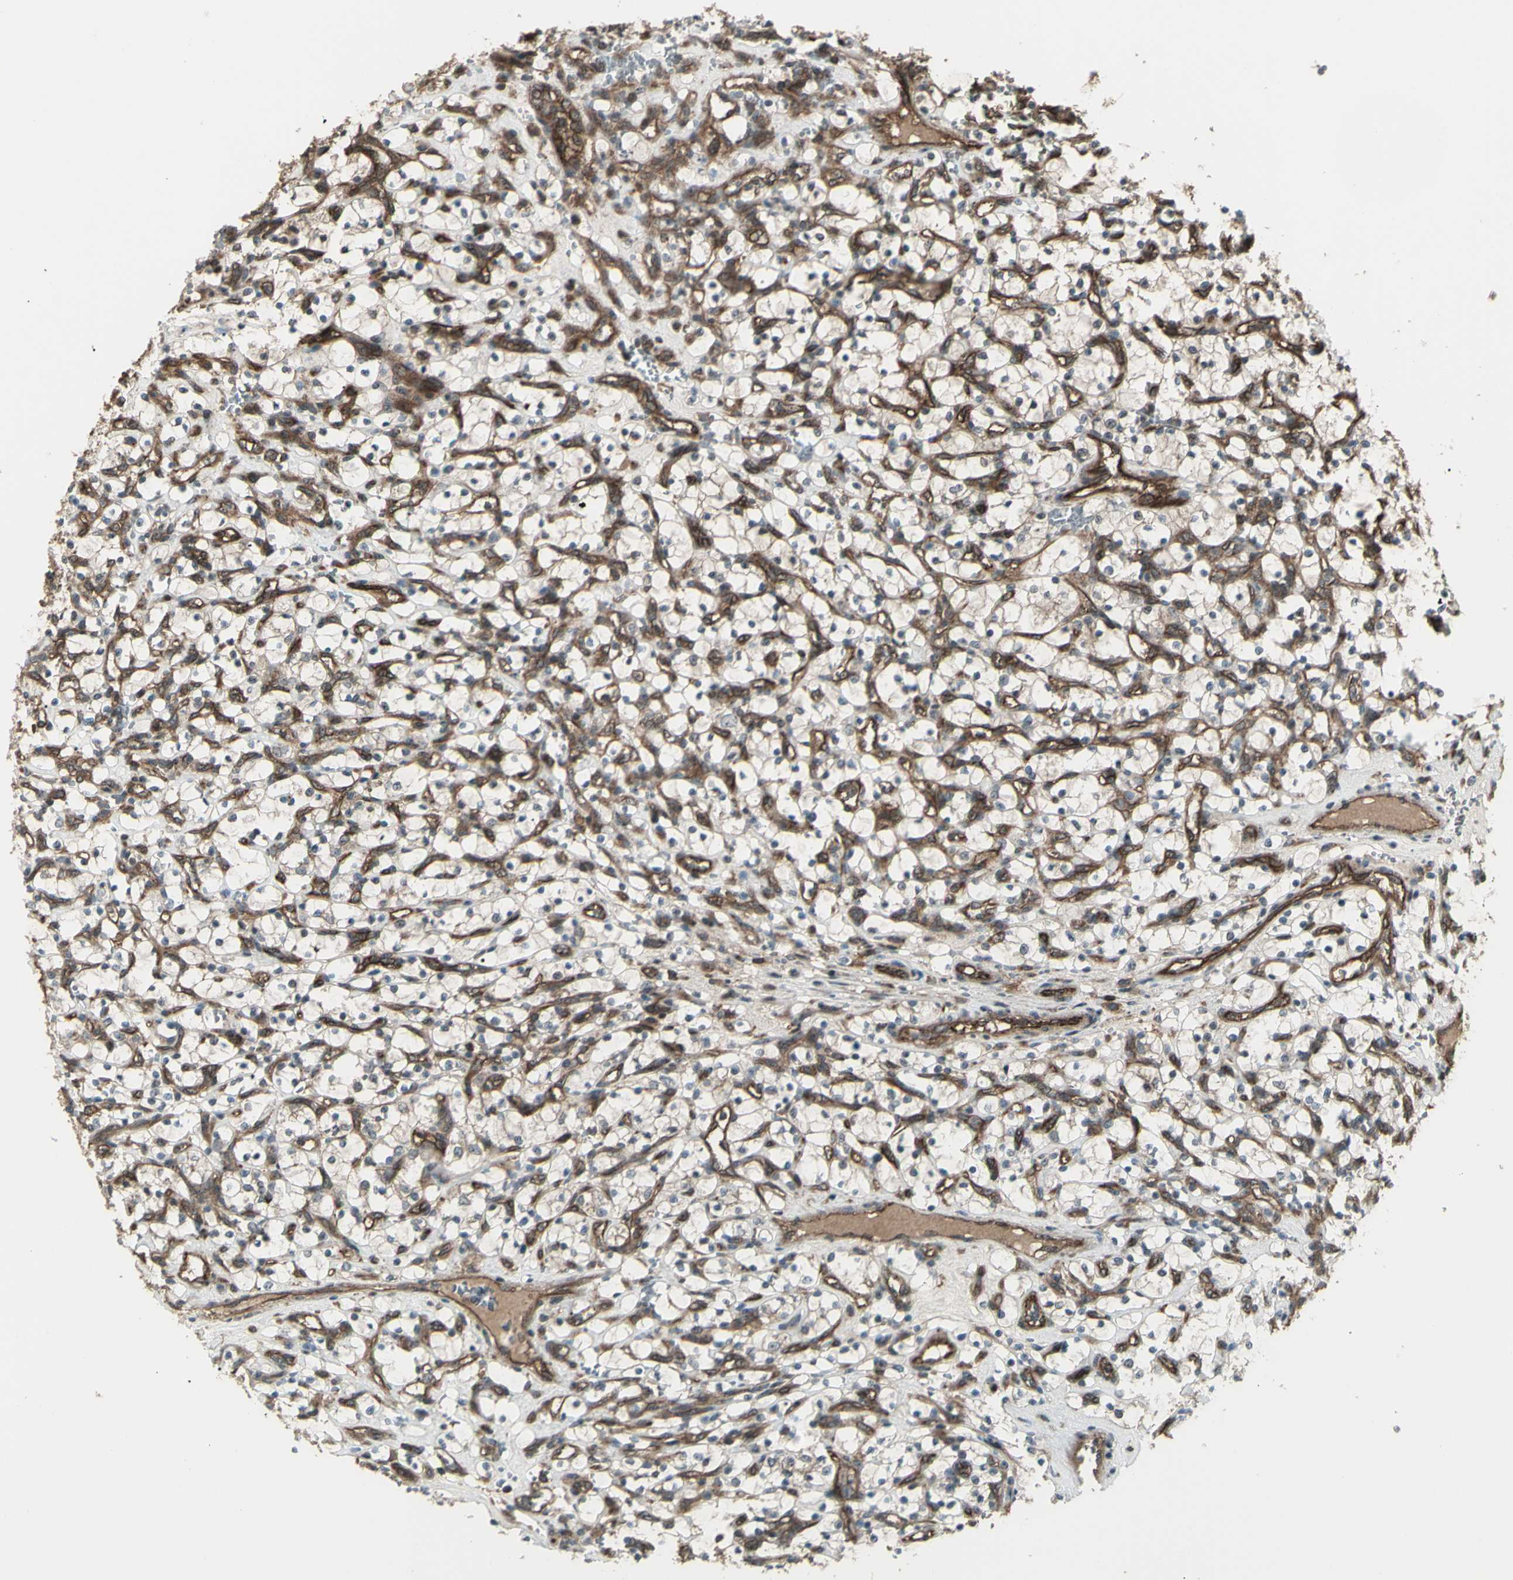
{"staining": {"intensity": "weak", "quantity": "<25%", "location": "cytoplasmic/membranous"}, "tissue": "renal cancer", "cell_type": "Tumor cells", "image_type": "cancer", "snomed": [{"axis": "morphology", "description": "Adenocarcinoma, NOS"}, {"axis": "topography", "description": "Kidney"}], "caption": "This is an IHC histopathology image of renal cancer (adenocarcinoma). There is no expression in tumor cells.", "gene": "FXYD5", "patient": {"sex": "female", "age": 69}}